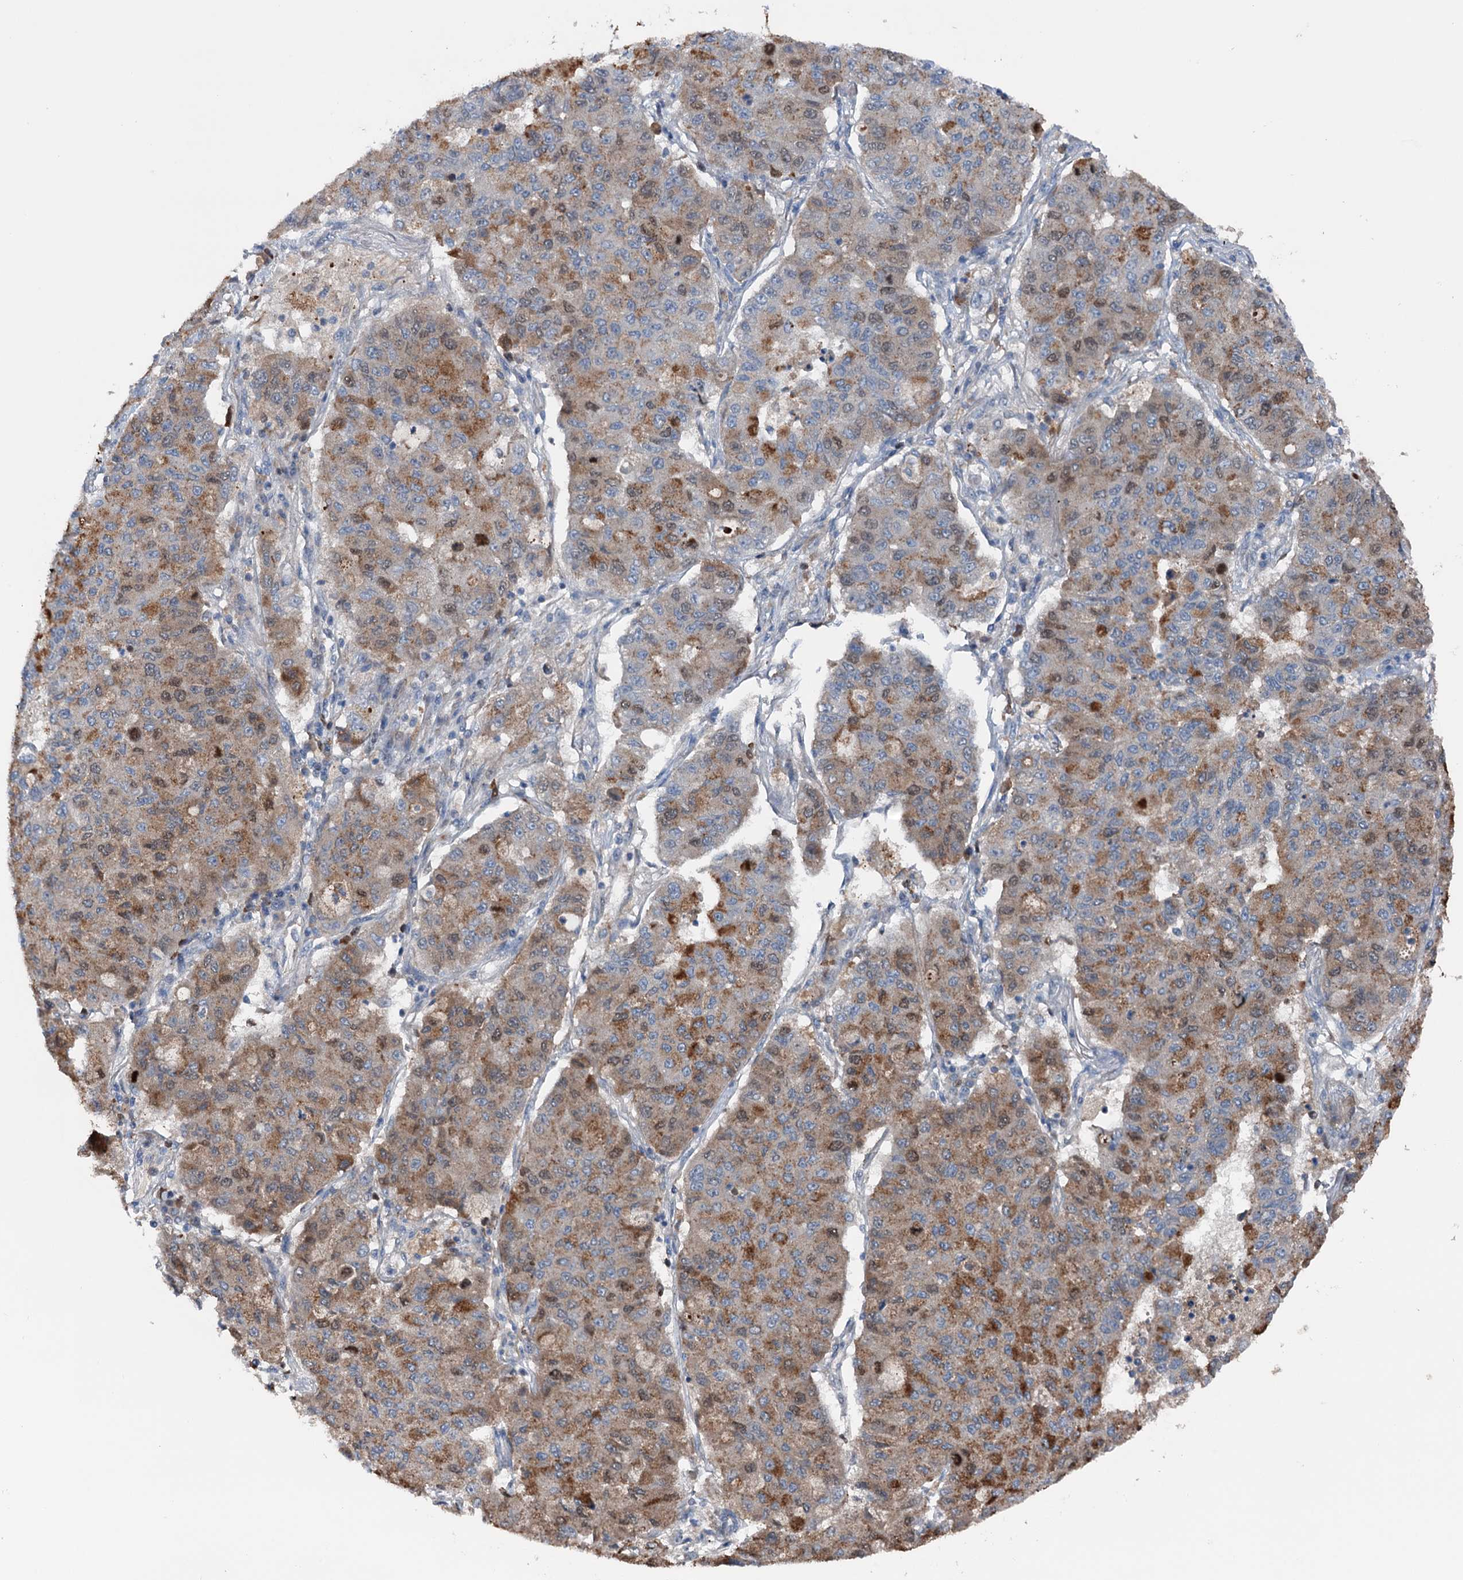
{"staining": {"intensity": "moderate", "quantity": ">75%", "location": "cytoplasmic/membranous"}, "tissue": "lung cancer", "cell_type": "Tumor cells", "image_type": "cancer", "snomed": [{"axis": "morphology", "description": "Squamous cell carcinoma, NOS"}, {"axis": "topography", "description": "Lung"}], "caption": "Human squamous cell carcinoma (lung) stained with a brown dye exhibits moderate cytoplasmic/membranous positive expression in approximately >75% of tumor cells.", "gene": "NCAPD2", "patient": {"sex": "male", "age": 74}}